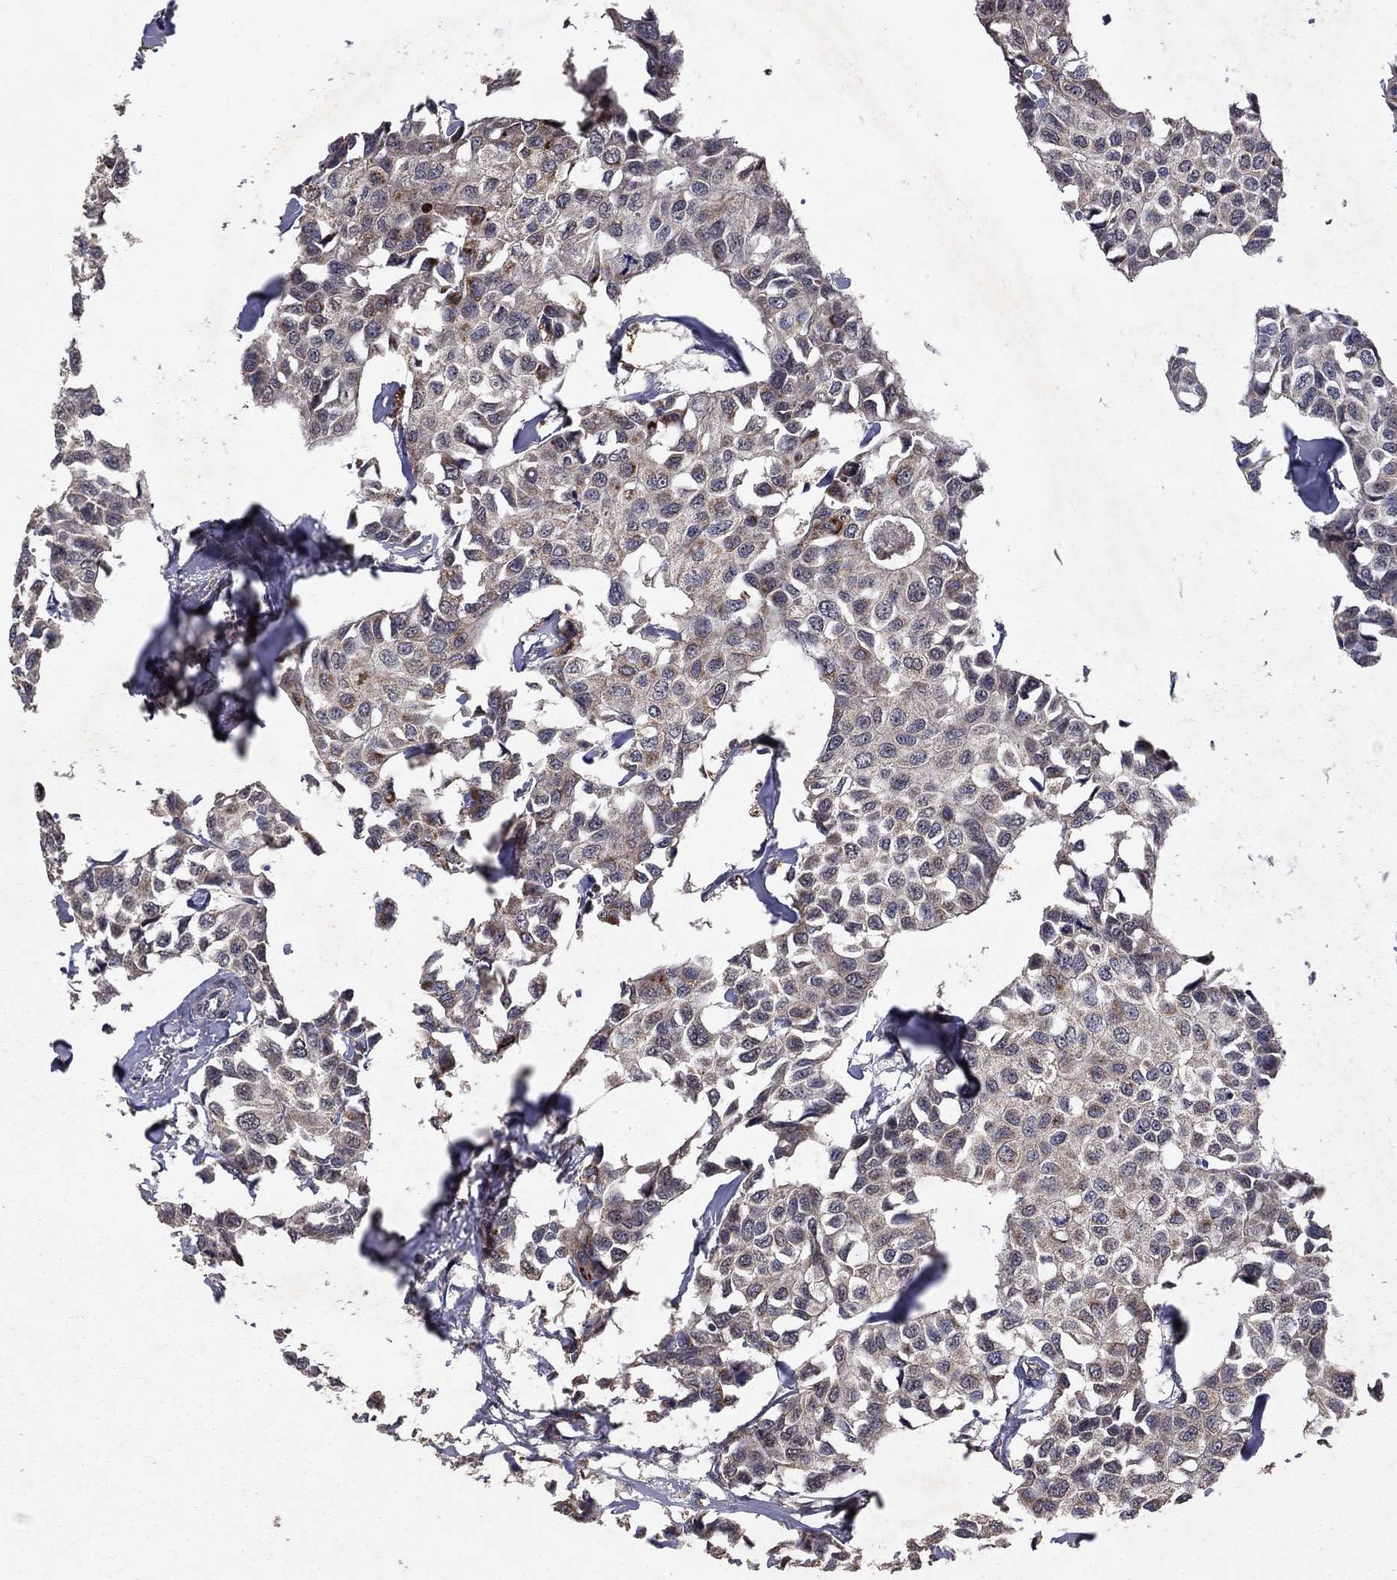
{"staining": {"intensity": "strong", "quantity": ">75%", "location": "cytoplasmic/membranous"}, "tissue": "breast cancer", "cell_type": "Tumor cells", "image_type": "cancer", "snomed": [{"axis": "morphology", "description": "Duct carcinoma"}, {"axis": "topography", "description": "Breast"}], "caption": "IHC micrograph of human breast cancer (intraductal carcinoma) stained for a protein (brown), which demonstrates high levels of strong cytoplasmic/membranous positivity in approximately >75% of tumor cells.", "gene": "DHRS1", "patient": {"sex": "female", "age": 80}}